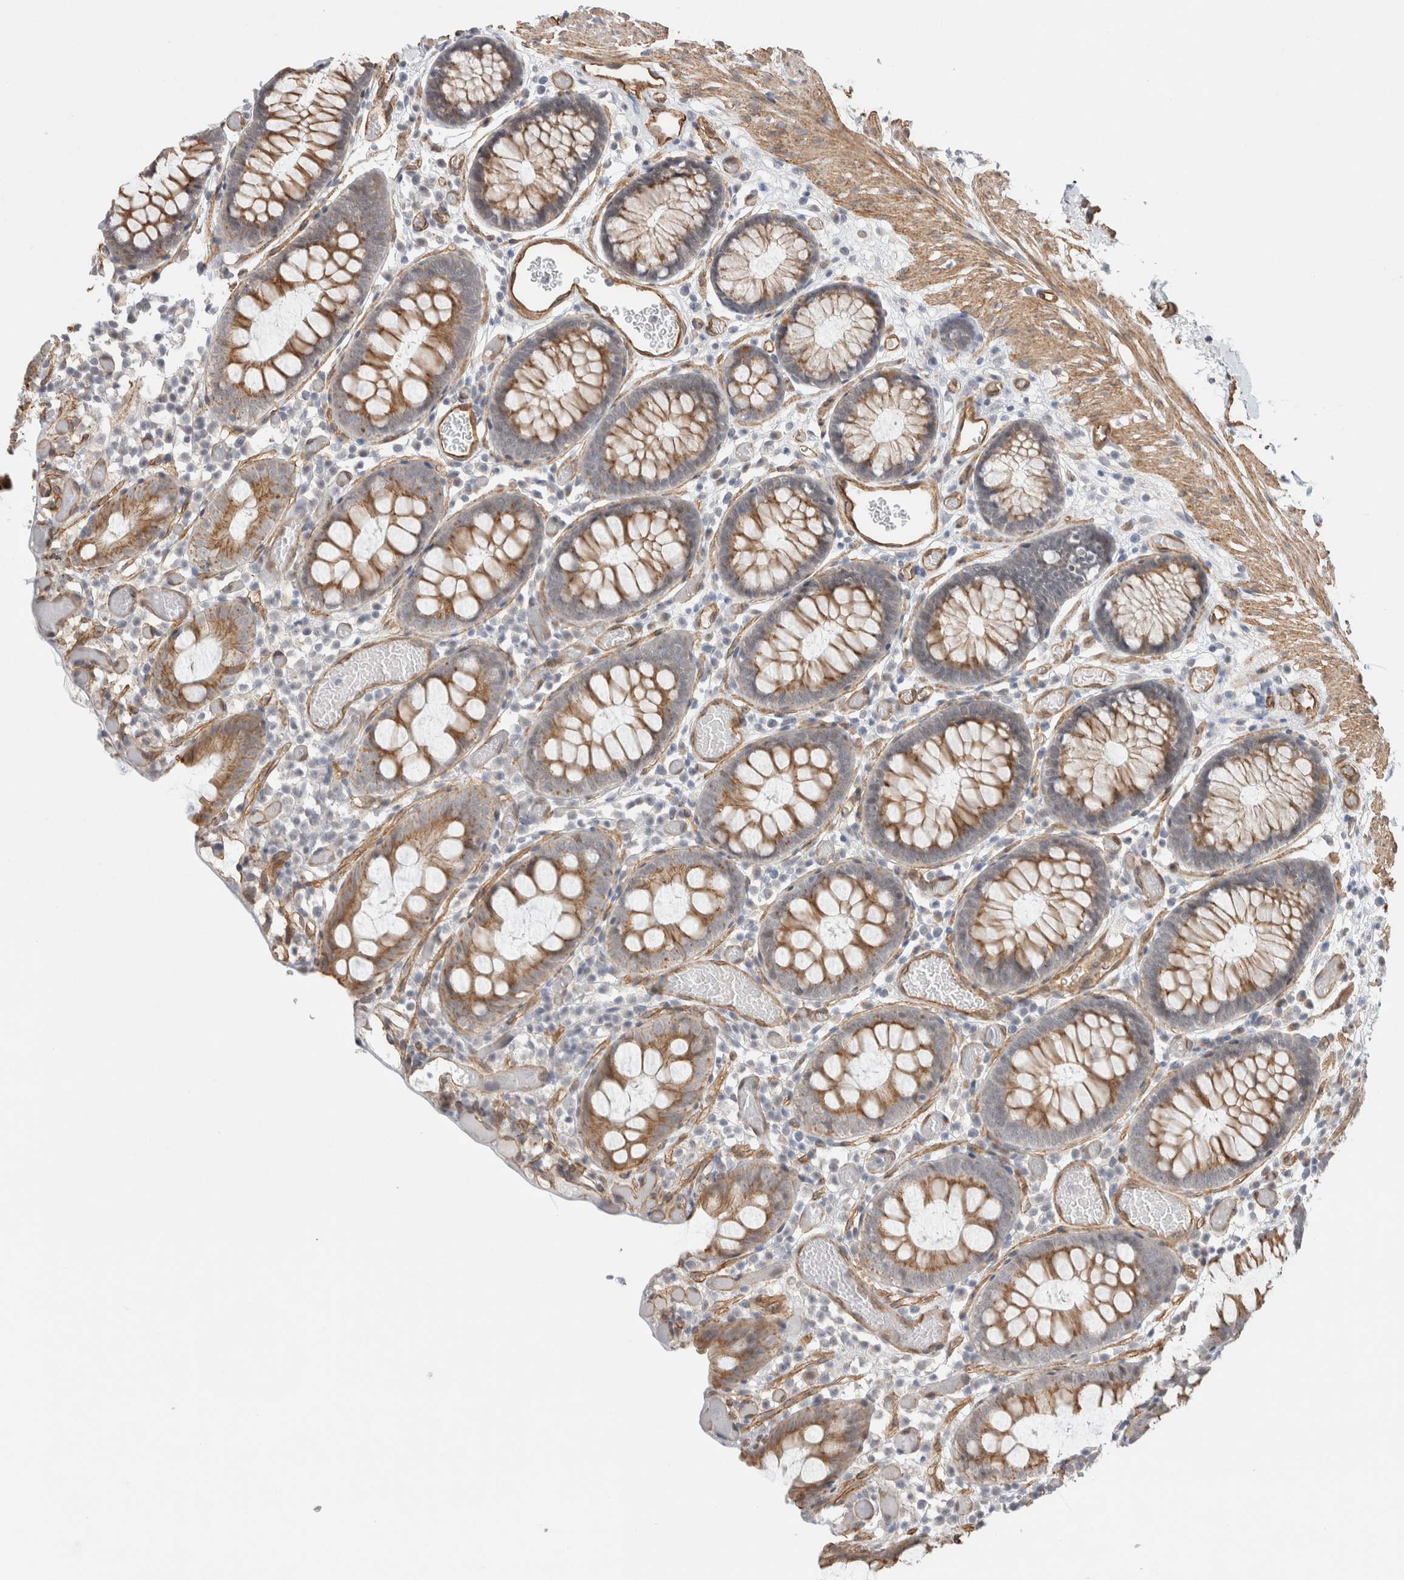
{"staining": {"intensity": "moderate", "quantity": ">75%", "location": "cytoplasmic/membranous"}, "tissue": "colon", "cell_type": "Endothelial cells", "image_type": "normal", "snomed": [{"axis": "morphology", "description": "Normal tissue, NOS"}, {"axis": "topography", "description": "Colon"}], "caption": "Protein expression analysis of normal colon displays moderate cytoplasmic/membranous positivity in about >75% of endothelial cells. The protein of interest is stained brown, and the nuclei are stained in blue (DAB (3,3'-diaminobenzidine) IHC with brightfield microscopy, high magnification).", "gene": "CAAP1", "patient": {"sex": "male", "age": 14}}